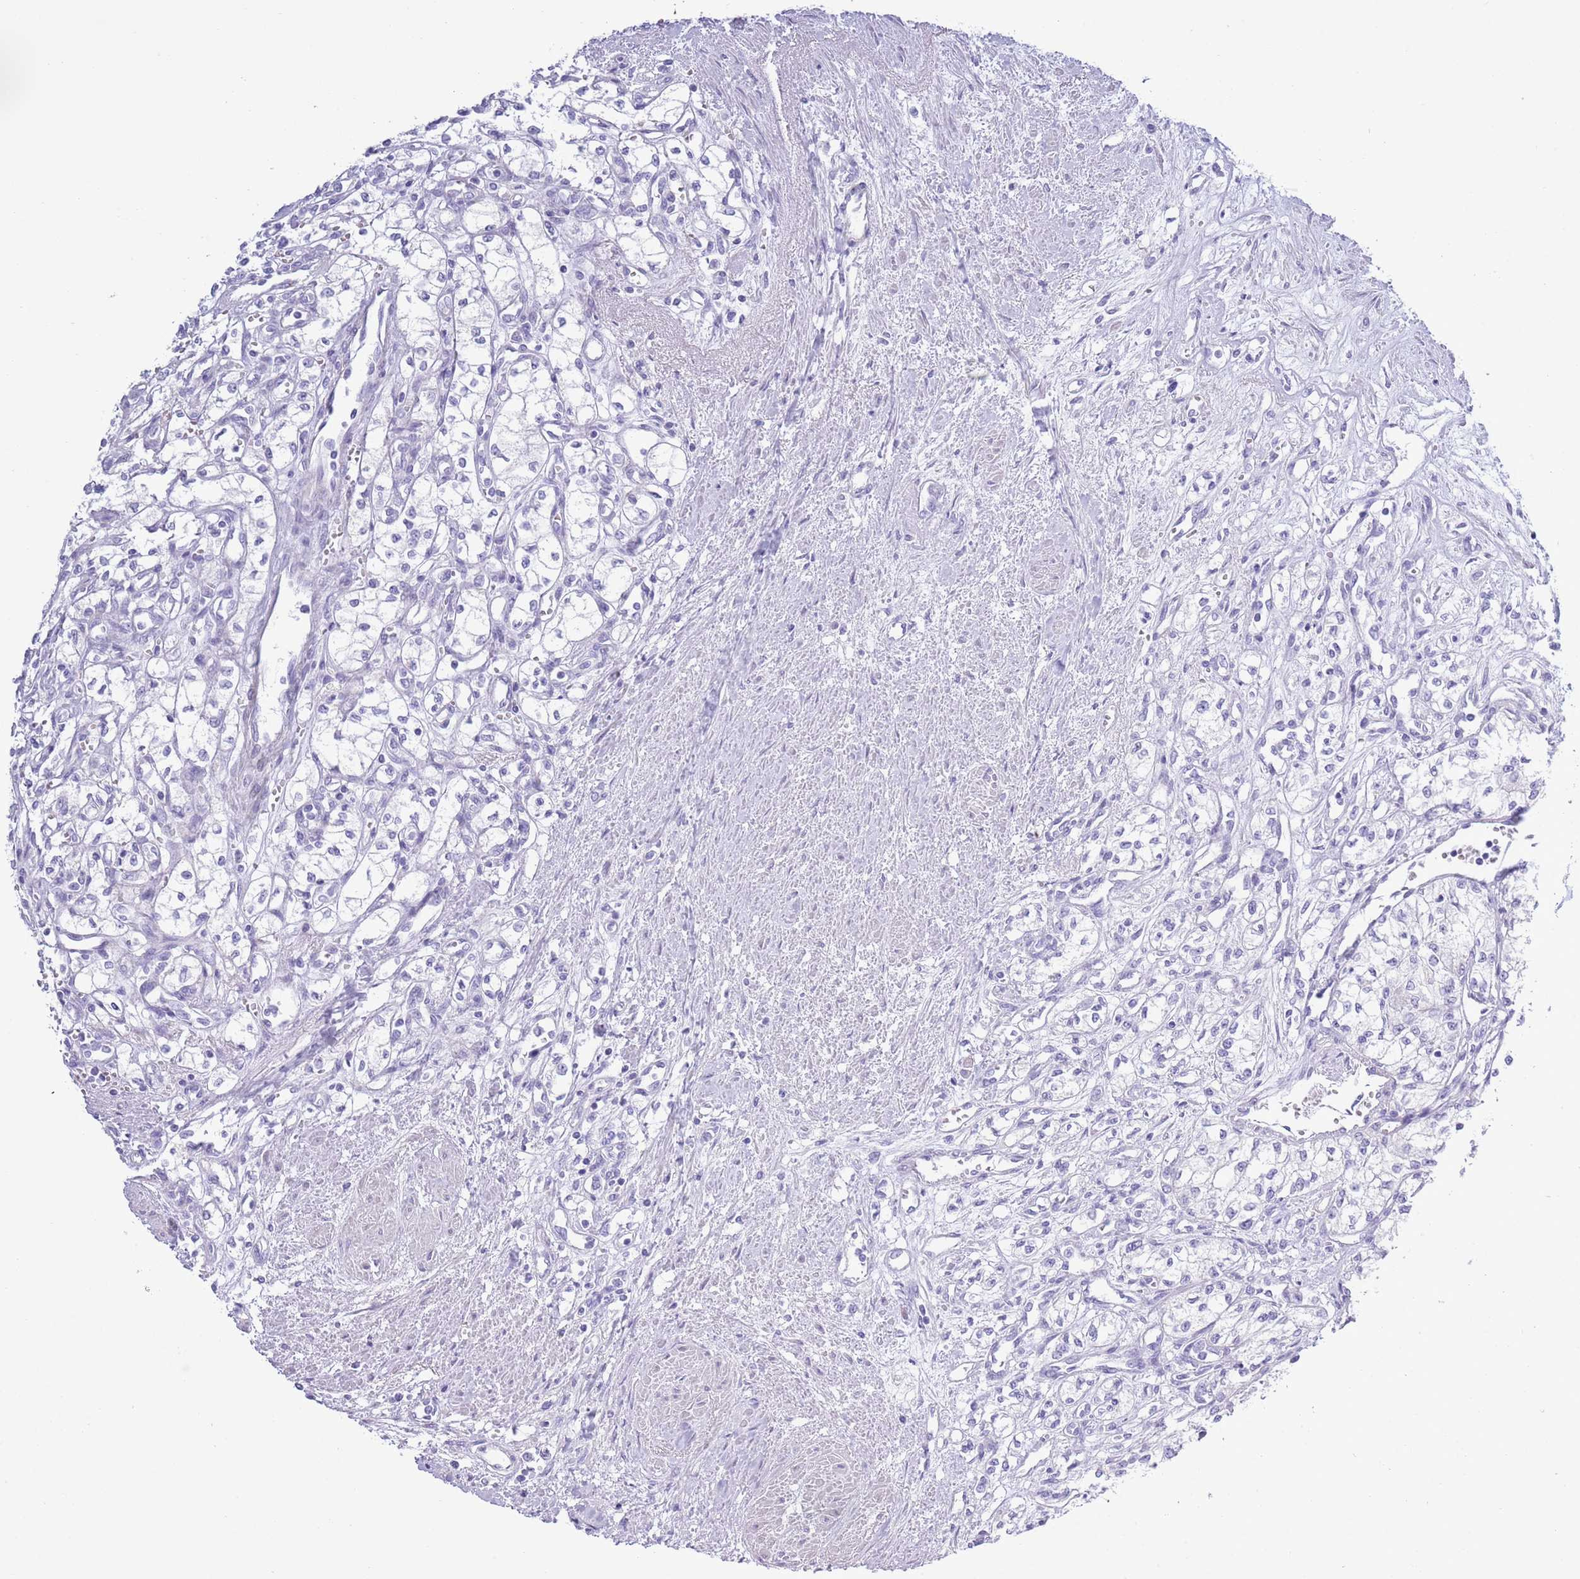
{"staining": {"intensity": "negative", "quantity": "none", "location": "none"}, "tissue": "renal cancer", "cell_type": "Tumor cells", "image_type": "cancer", "snomed": [{"axis": "morphology", "description": "Adenocarcinoma, NOS"}, {"axis": "topography", "description": "Kidney"}], "caption": "Tumor cells are negative for protein expression in human renal adenocarcinoma.", "gene": "MOCOS", "patient": {"sex": "male", "age": 59}}